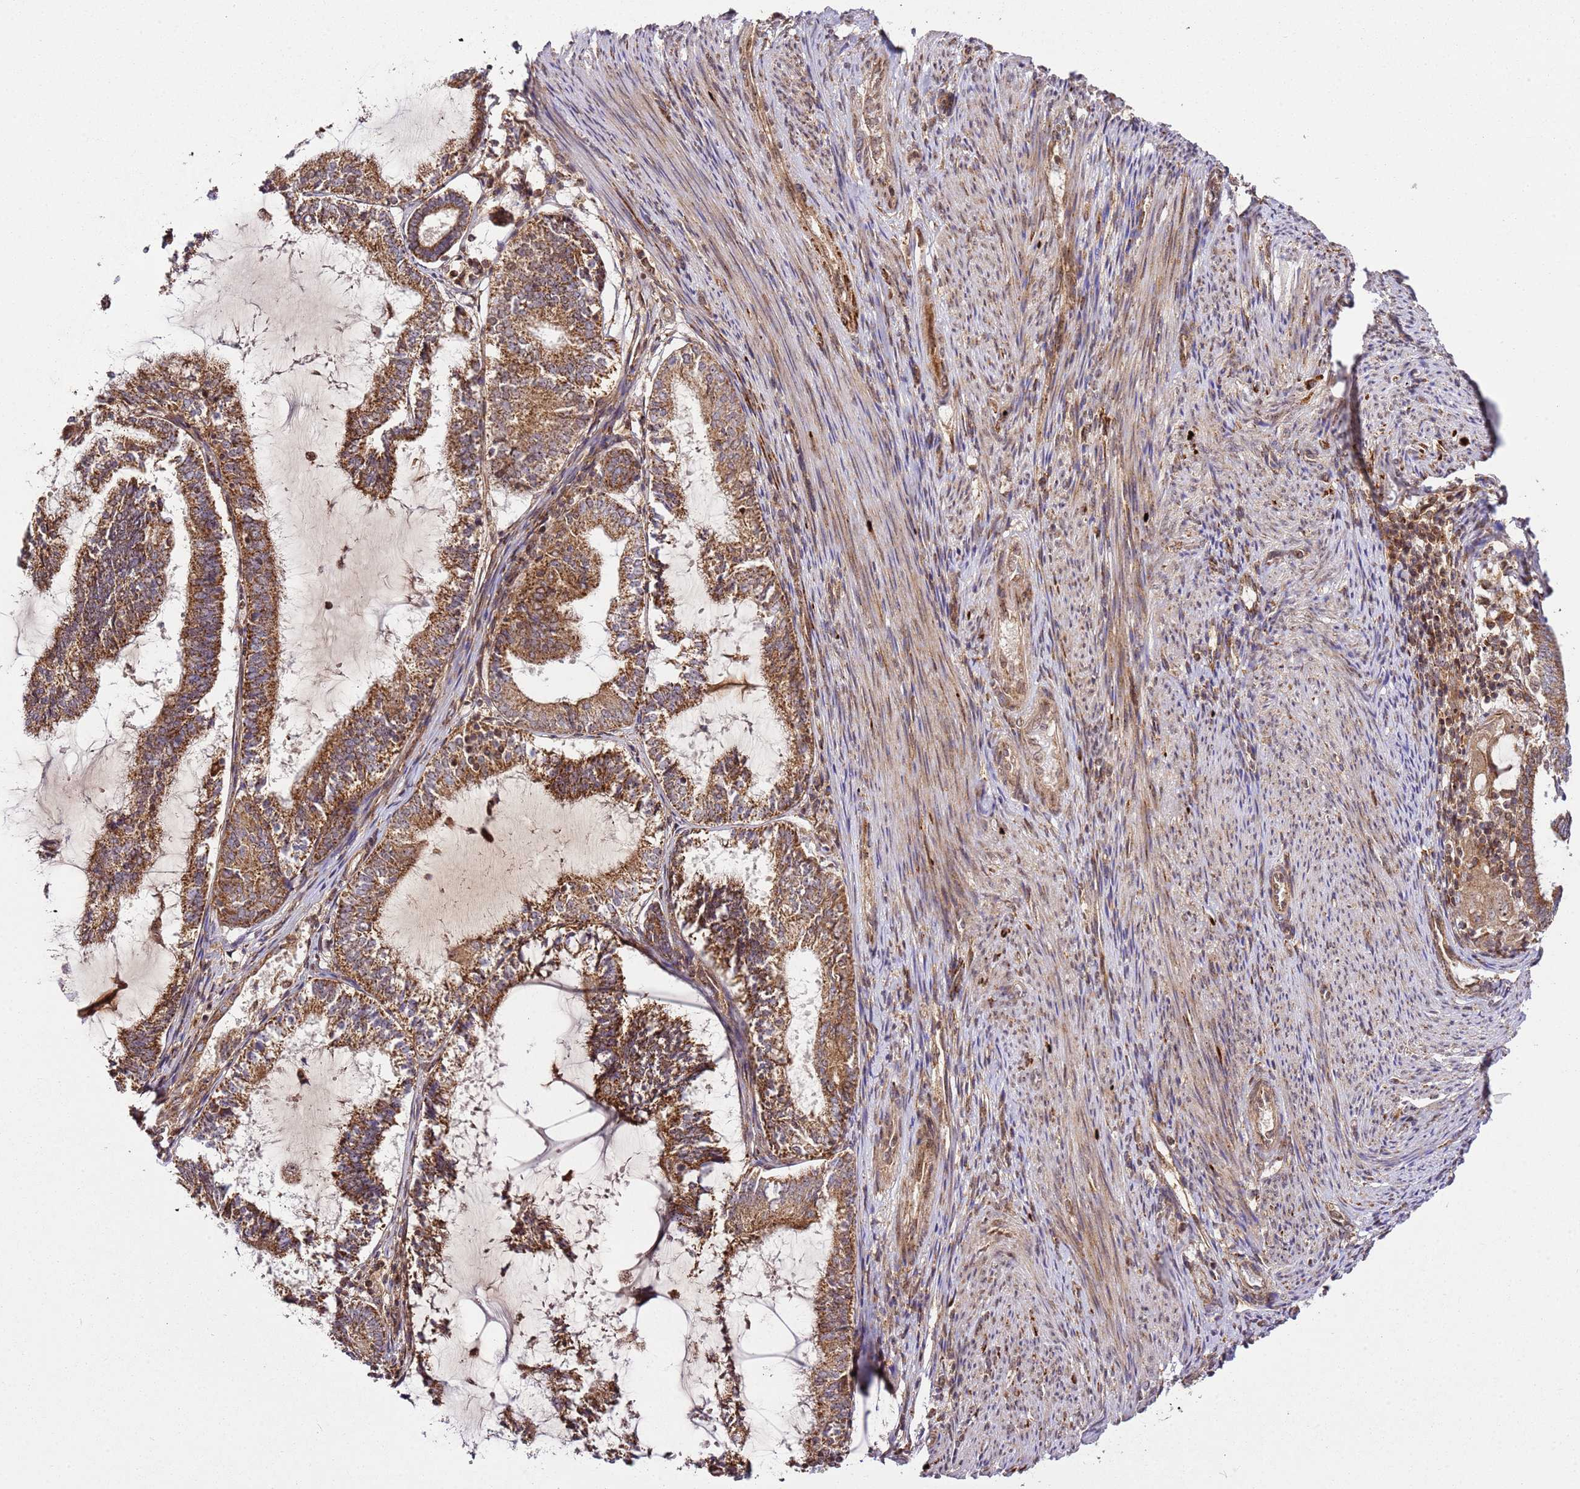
{"staining": {"intensity": "moderate", "quantity": ">75%", "location": "cytoplasmic/membranous"}, "tissue": "endometrial cancer", "cell_type": "Tumor cells", "image_type": "cancer", "snomed": [{"axis": "morphology", "description": "Adenocarcinoma, NOS"}, {"axis": "topography", "description": "Endometrium"}], "caption": "The immunohistochemical stain shows moderate cytoplasmic/membranous expression in tumor cells of adenocarcinoma (endometrial) tissue.", "gene": "RASA3", "patient": {"sex": "female", "age": 81}}